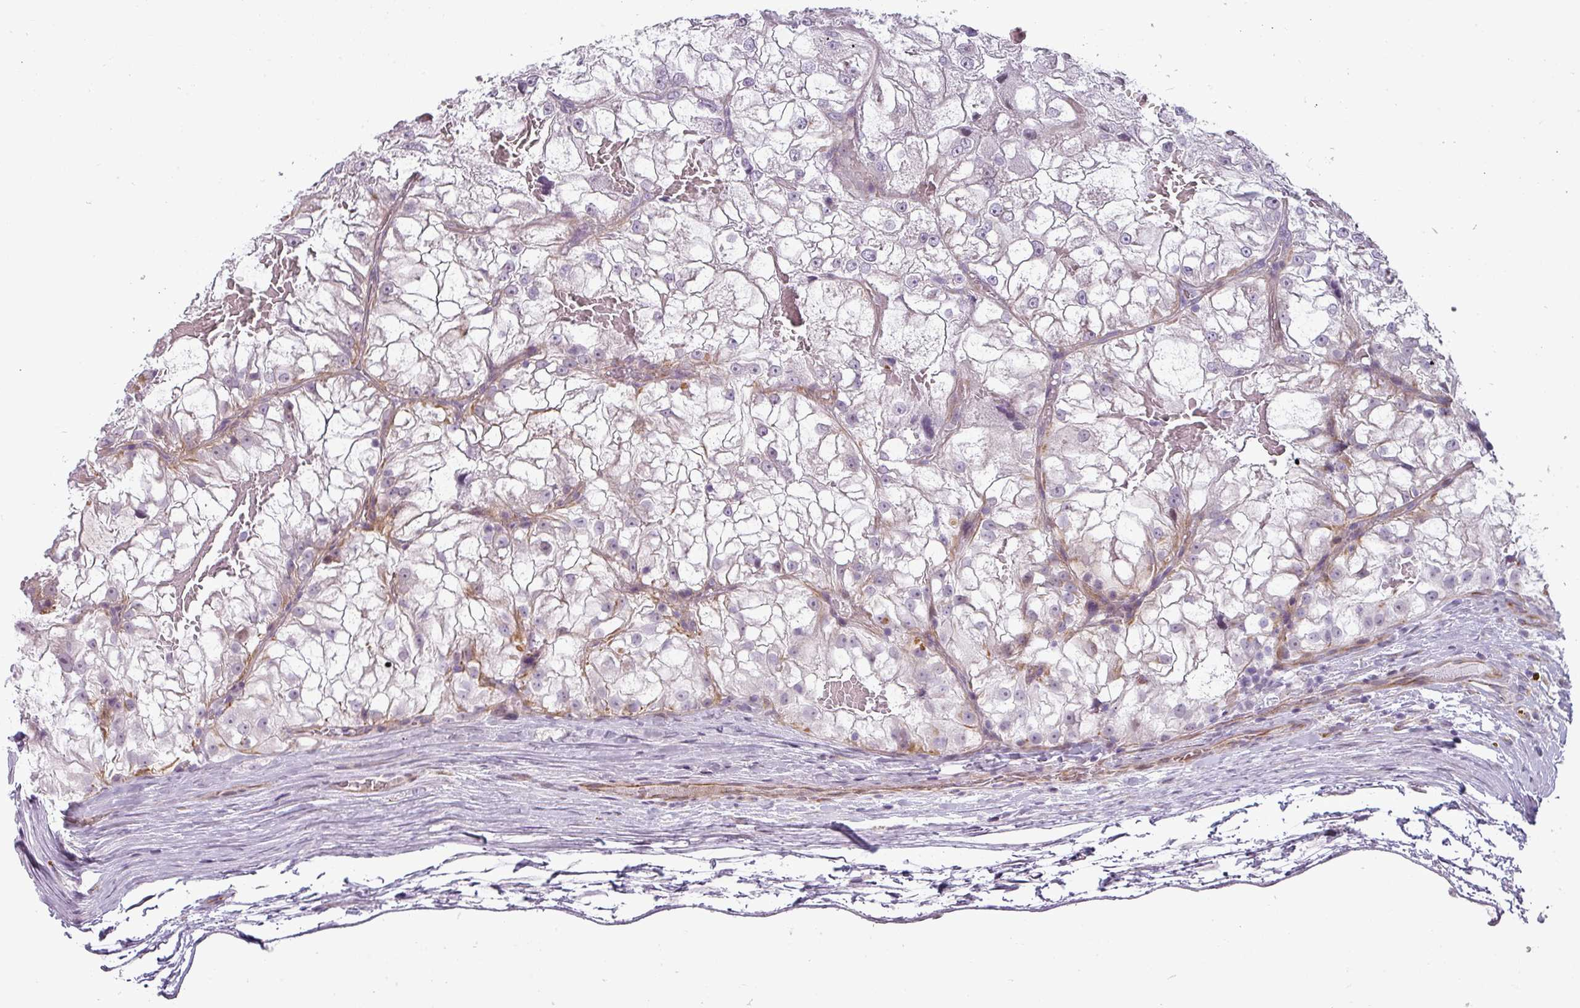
{"staining": {"intensity": "negative", "quantity": "none", "location": "none"}, "tissue": "renal cancer", "cell_type": "Tumor cells", "image_type": "cancer", "snomed": [{"axis": "morphology", "description": "Adenocarcinoma, NOS"}, {"axis": "topography", "description": "Kidney"}], "caption": "The micrograph reveals no significant expression in tumor cells of renal adenocarcinoma. (IHC, brightfield microscopy, high magnification).", "gene": "CHRDL1", "patient": {"sex": "female", "age": 72}}